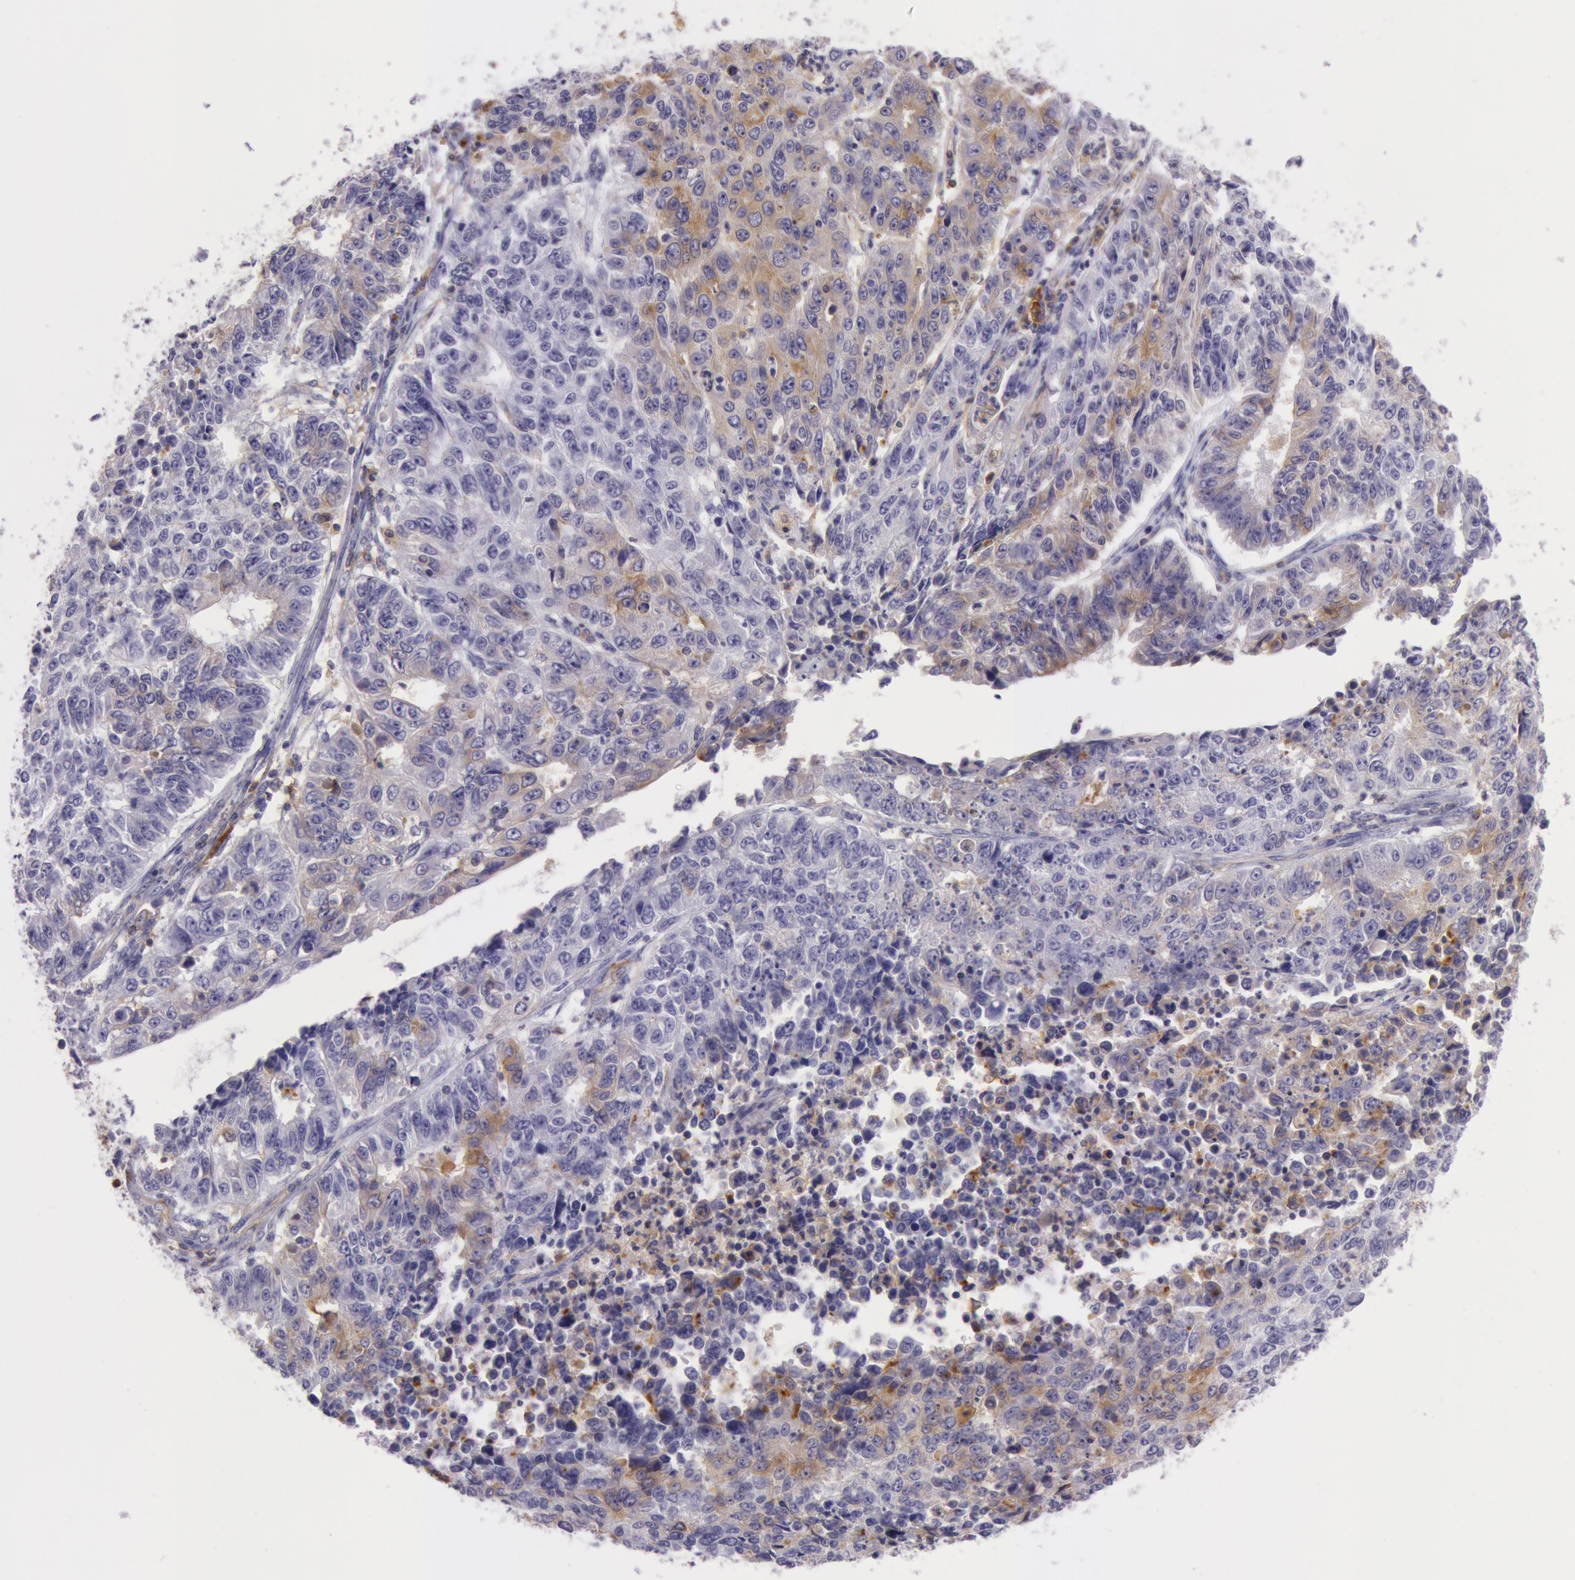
{"staining": {"intensity": "moderate", "quantity": ">75%", "location": "cytoplasmic/membranous"}, "tissue": "endometrial cancer", "cell_type": "Tumor cells", "image_type": "cancer", "snomed": [{"axis": "morphology", "description": "Adenocarcinoma, NOS"}, {"axis": "topography", "description": "Endometrium"}], "caption": "Protein staining of endometrial adenocarcinoma tissue reveals moderate cytoplasmic/membranous expression in about >75% of tumor cells. The staining was performed using DAB (3,3'-diaminobenzidine), with brown indicating positive protein expression. Nuclei are stained blue with hematoxylin.", "gene": "LY75", "patient": {"sex": "female", "age": 42}}